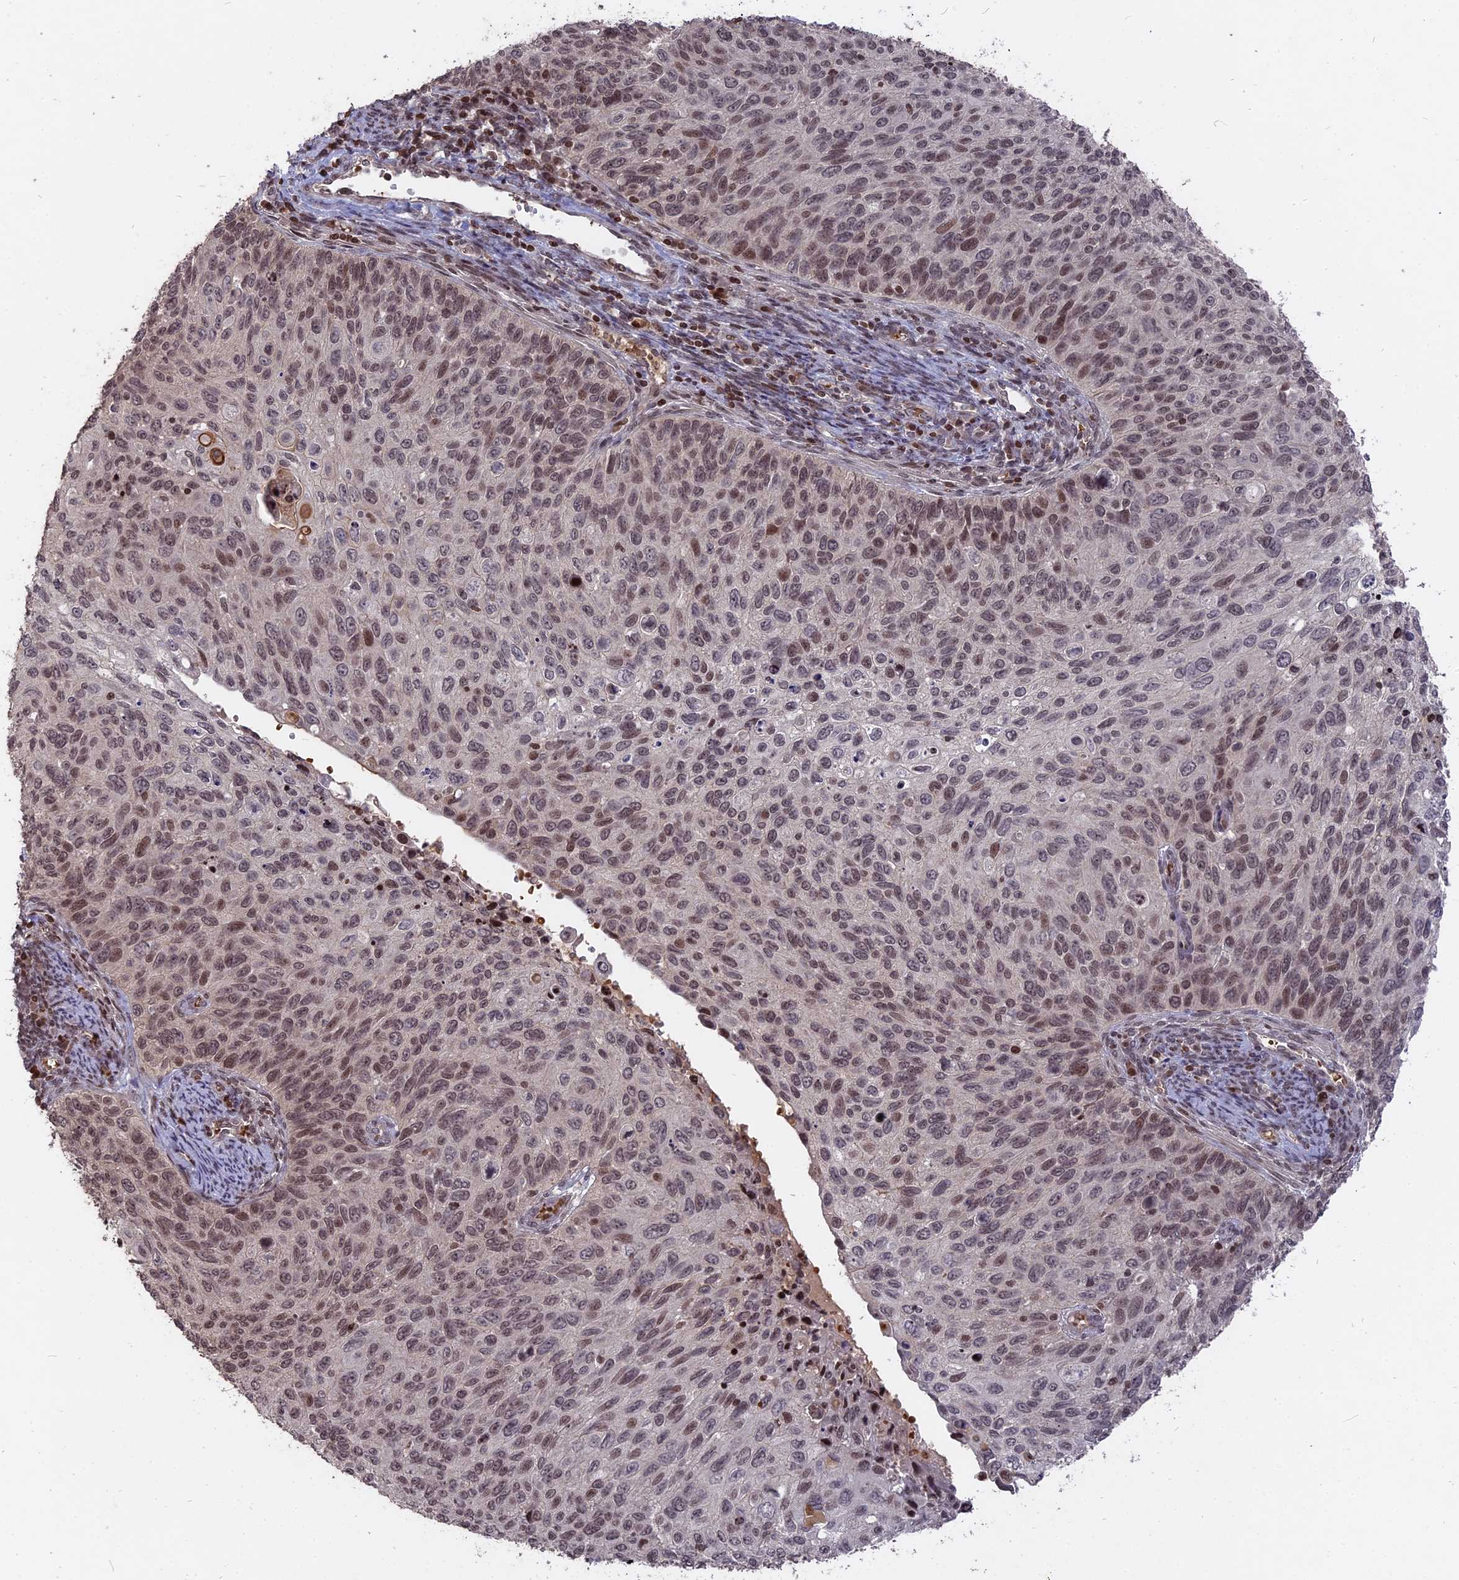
{"staining": {"intensity": "moderate", "quantity": ">75%", "location": "nuclear"}, "tissue": "cervical cancer", "cell_type": "Tumor cells", "image_type": "cancer", "snomed": [{"axis": "morphology", "description": "Squamous cell carcinoma, NOS"}, {"axis": "topography", "description": "Cervix"}], "caption": "Moderate nuclear staining for a protein is present in about >75% of tumor cells of cervical cancer (squamous cell carcinoma) using immunohistochemistry (IHC).", "gene": "NR1H3", "patient": {"sex": "female", "age": 70}}